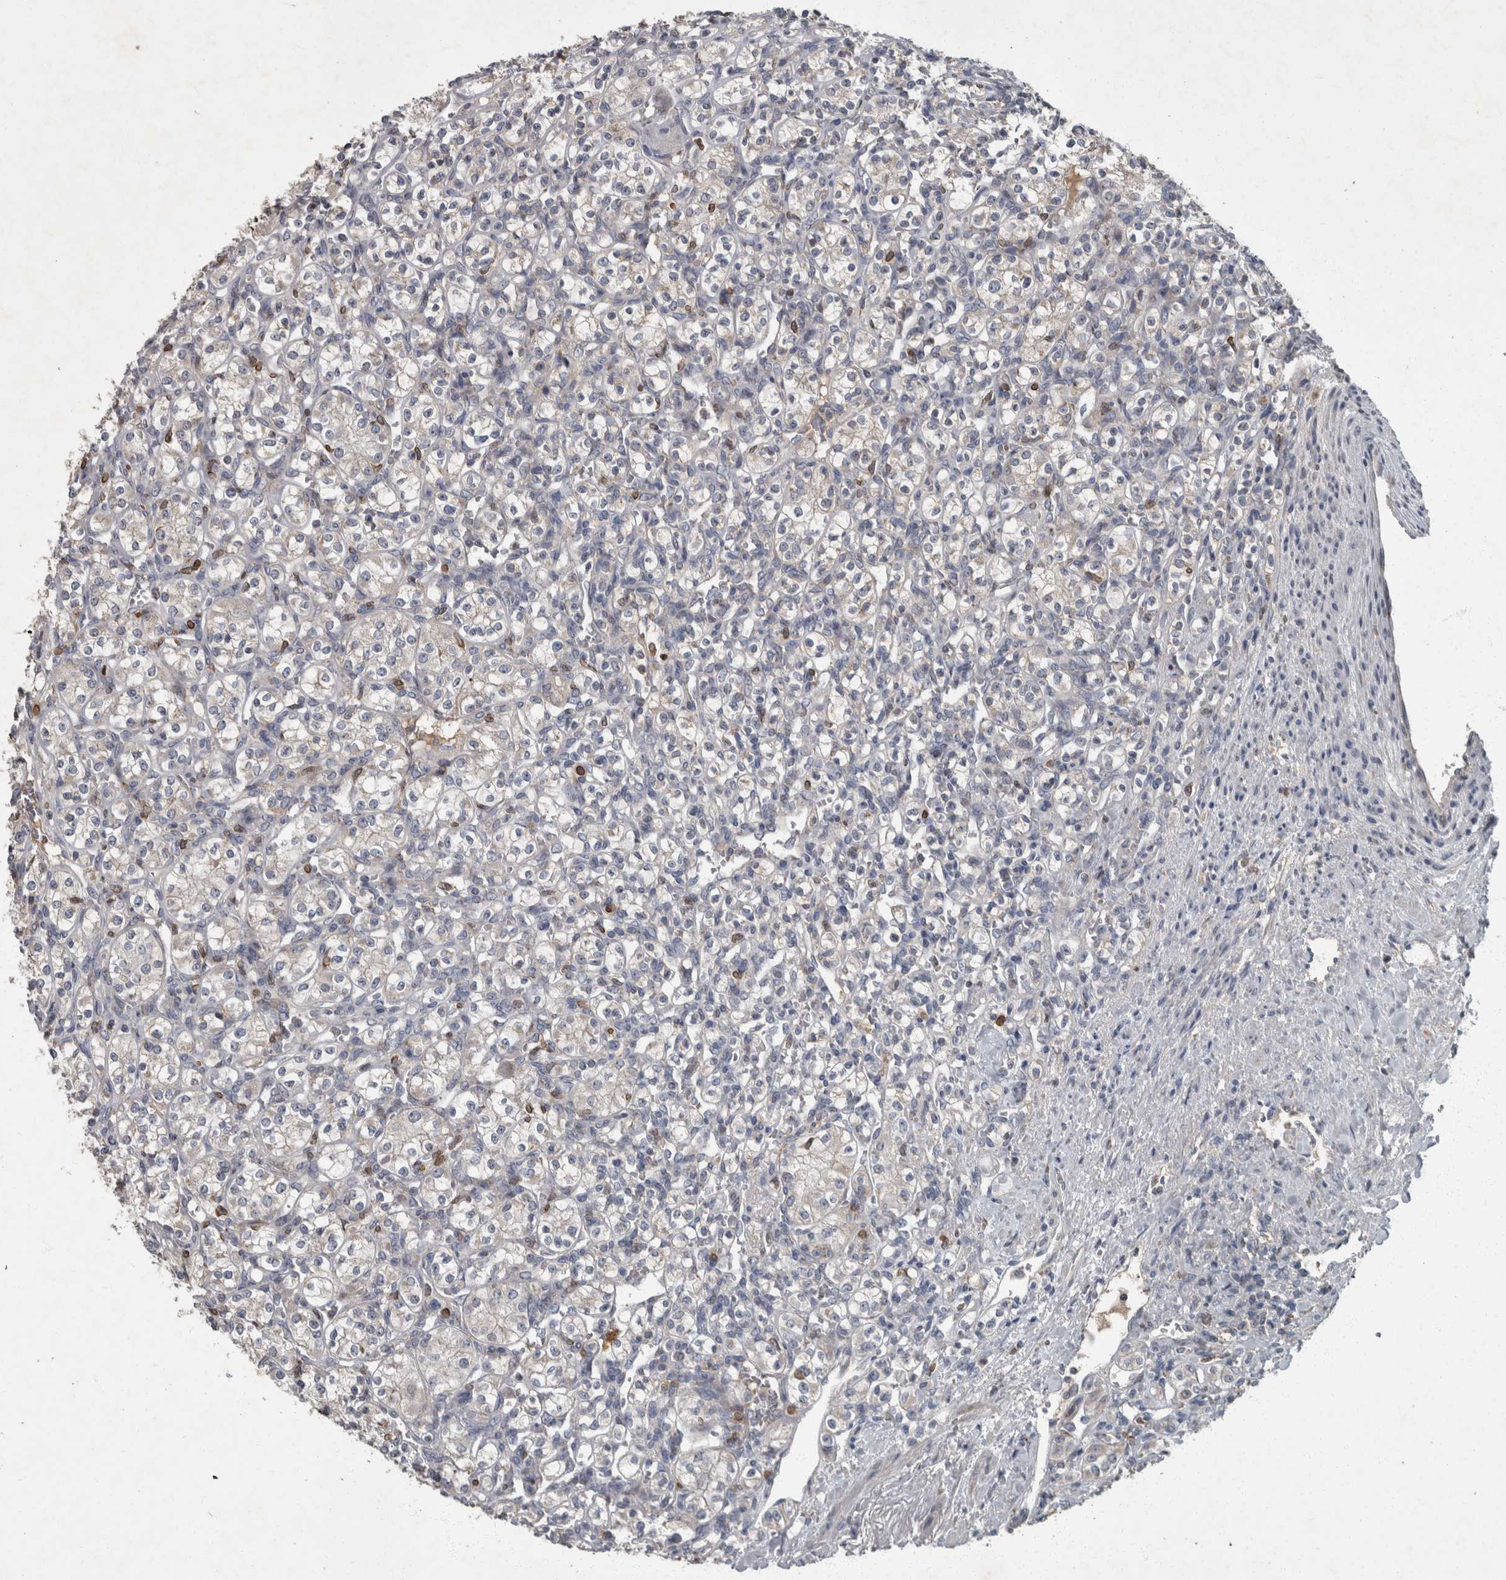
{"staining": {"intensity": "negative", "quantity": "none", "location": "none"}, "tissue": "renal cancer", "cell_type": "Tumor cells", "image_type": "cancer", "snomed": [{"axis": "morphology", "description": "Adenocarcinoma, NOS"}, {"axis": "topography", "description": "Kidney"}], "caption": "A histopathology image of adenocarcinoma (renal) stained for a protein demonstrates no brown staining in tumor cells.", "gene": "PPP1R3C", "patient": {"sex": "male", "age": 77}}